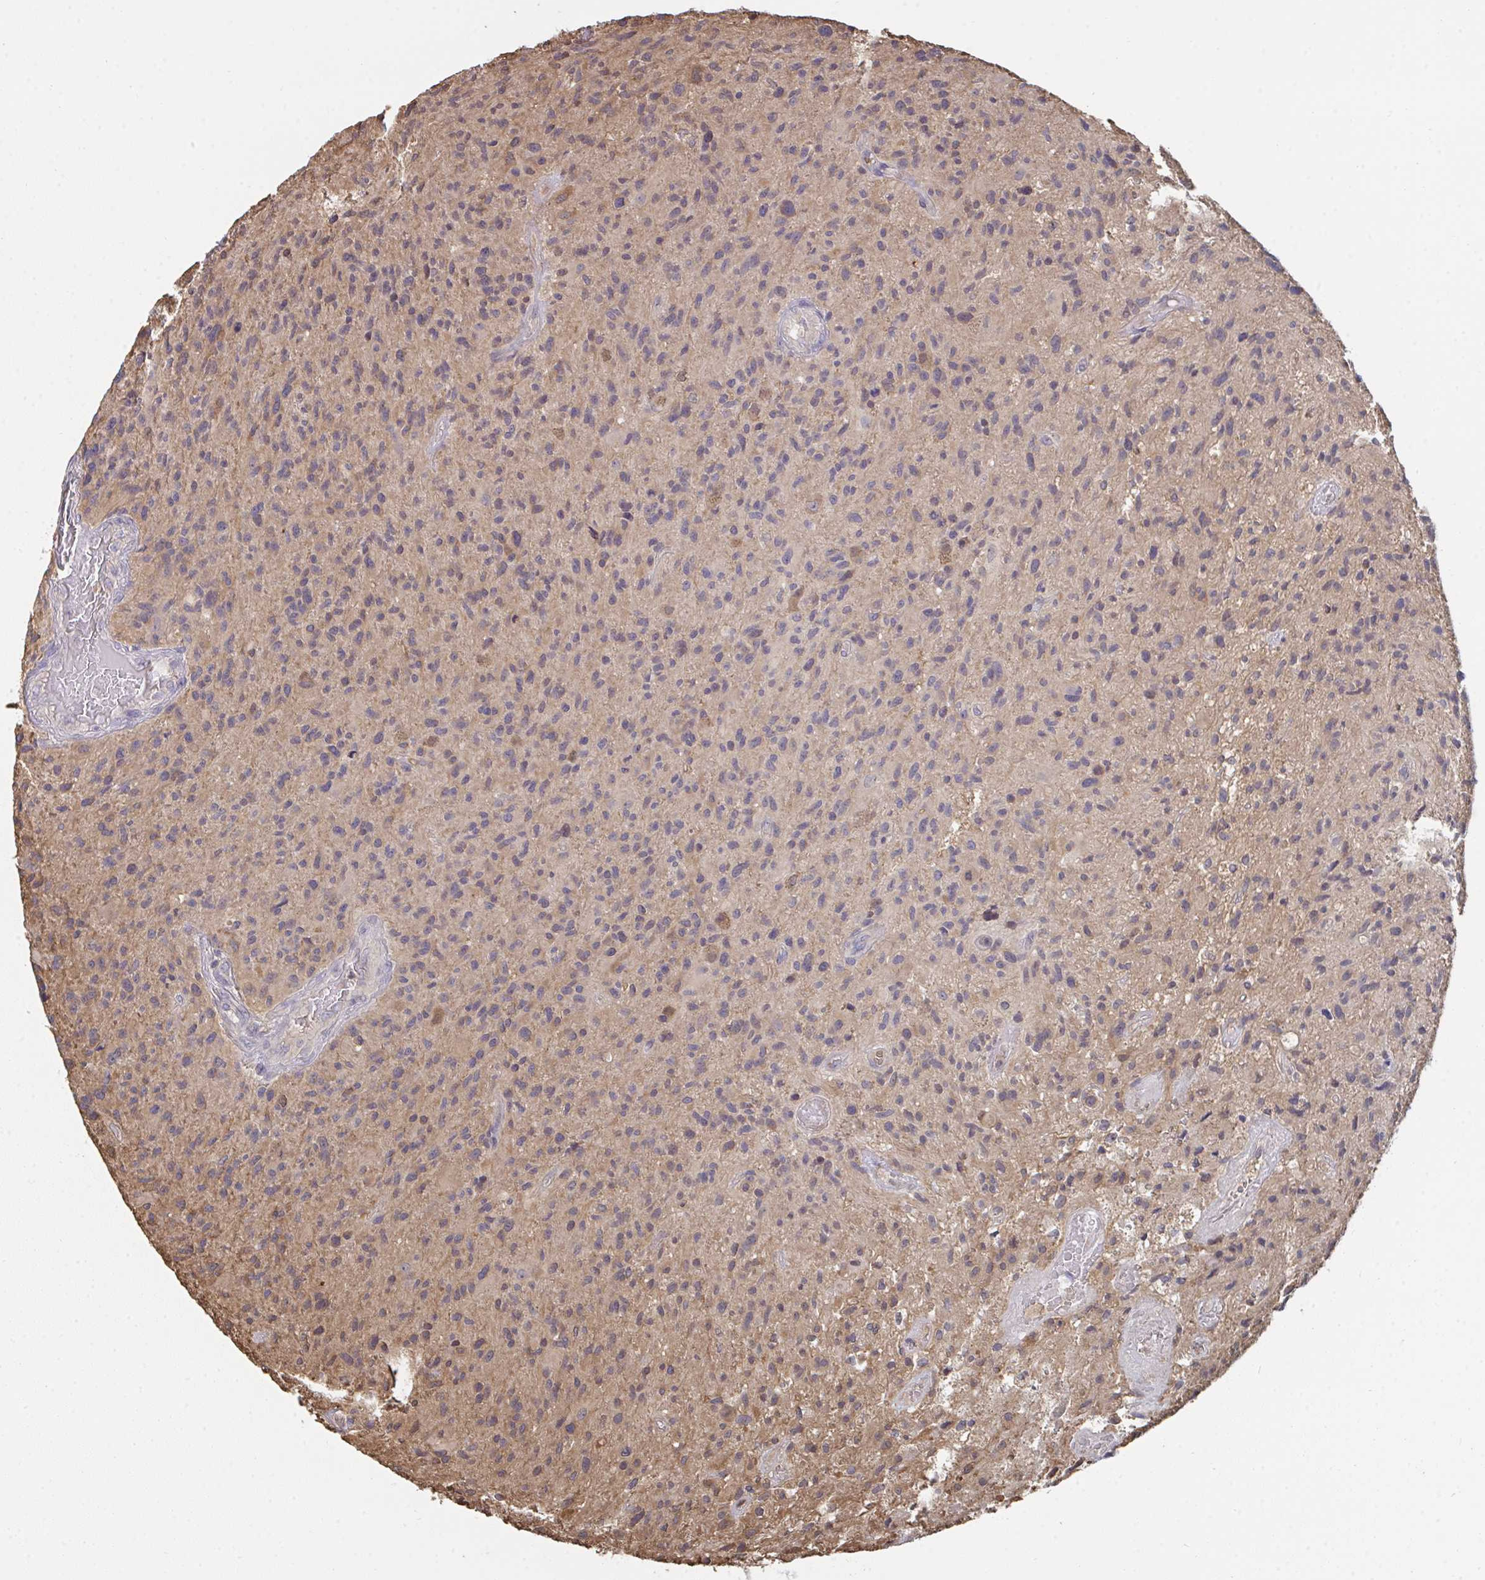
{"staining": {"intensity": "weak", "quantity": "25%-75%", "location": "cytoplasmic/membranous"}, "tissue": "glioma", "cell_type": "Tumor cells", "image_type": "cancer", "snomed": [{"axis": "morphology", "description": "Glioma, malignant, High grade"}, {"axis": "topography", "description": "Brain"}], "caption": "IHC (DAB) staining of human glioma shows weak cytoplasmic/membranous protein positivity in about 25%-75% of tumor cells. (DAB (3,3'-diaminobenzidine) IHC, brown staining for protein, blue staining for nuclei).", "gene": "TTC9C", "patient": {"sex": "female", "age": 70}}